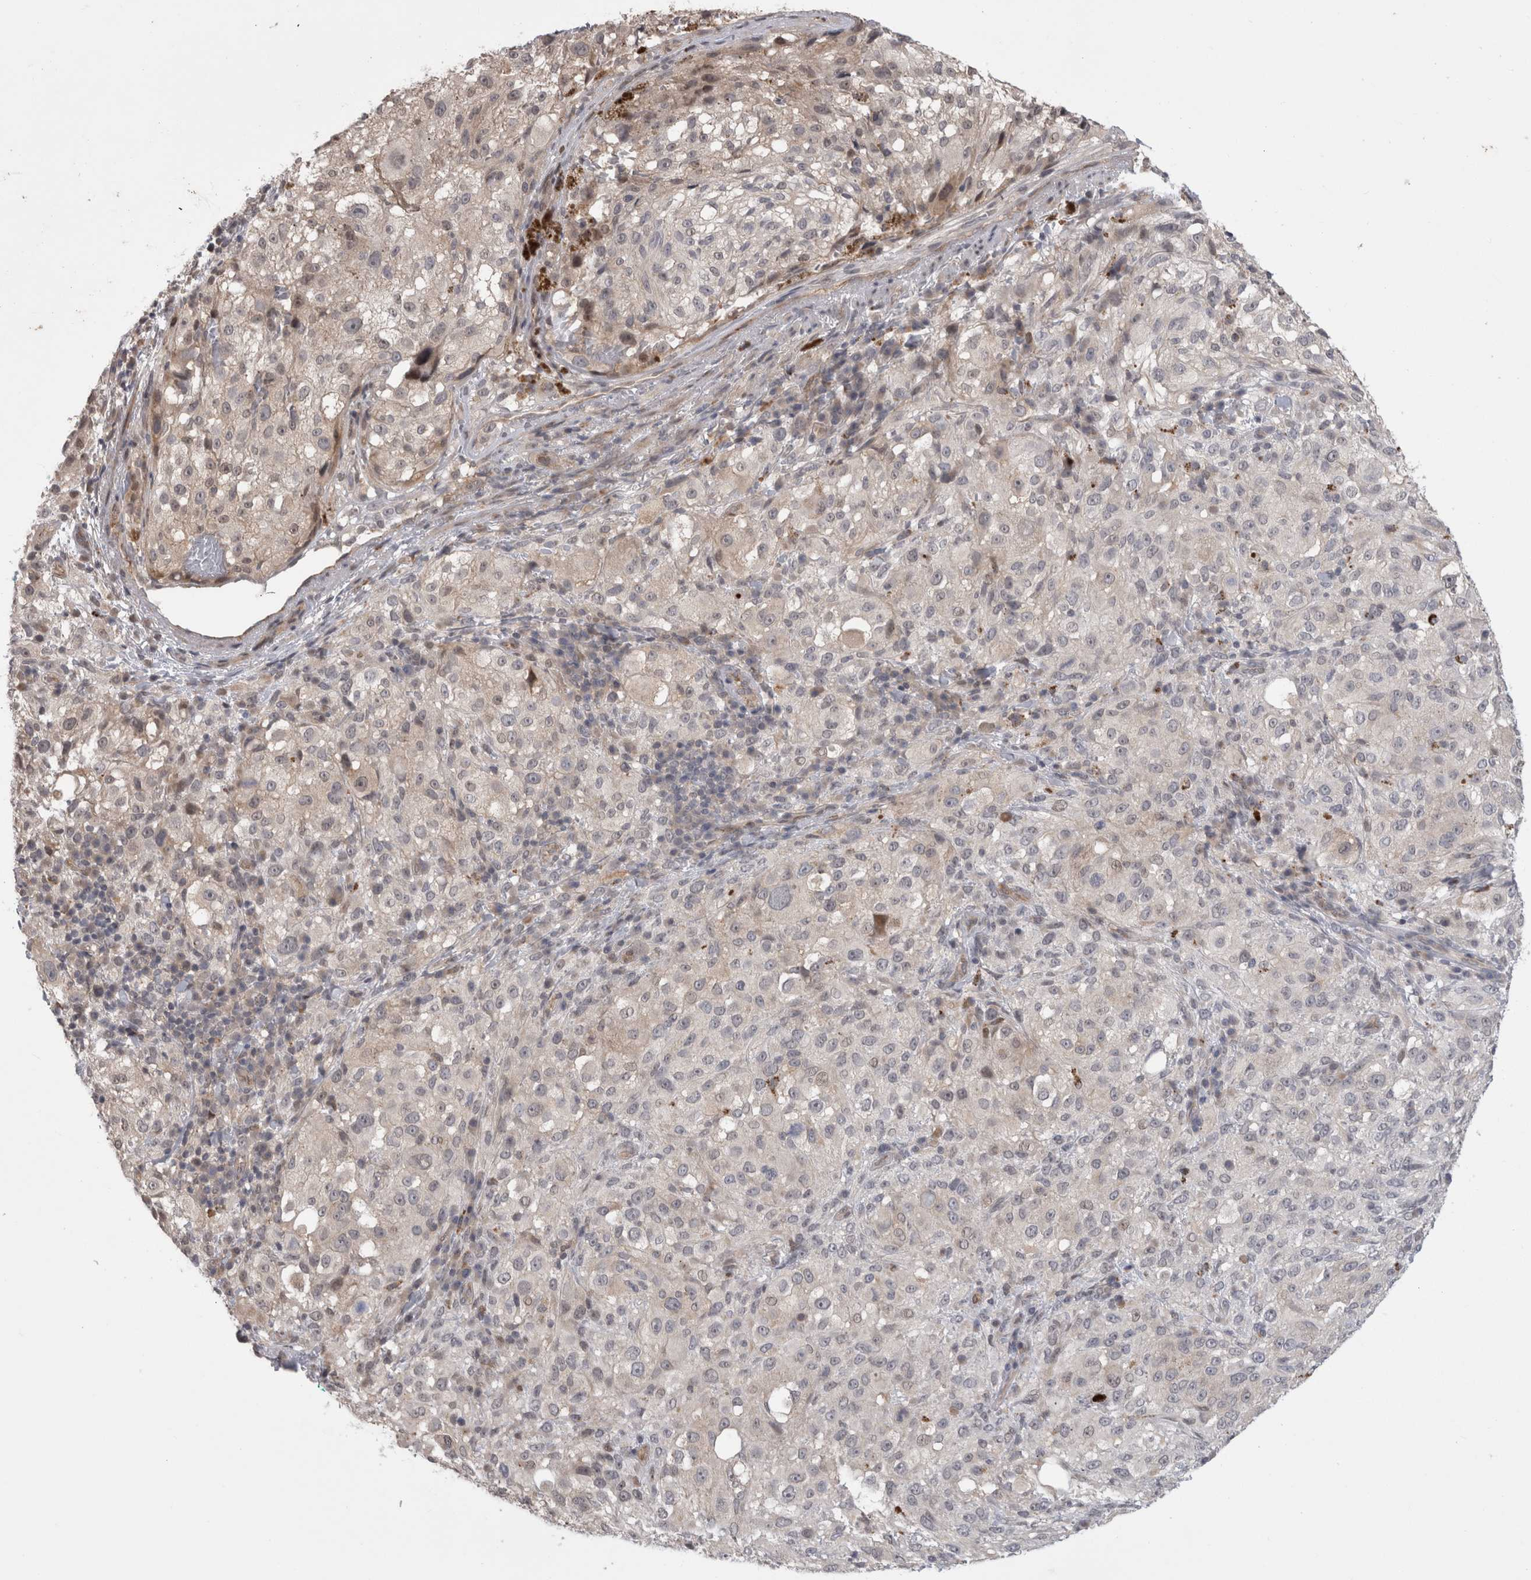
{"staining": {"intensity": "negative", "quantity": "none", "location": "none"}, "tissue": "melanoma", "cell_type": "Tumor cells", "image_type": "cancer", "snomed": [{"axis": "morphology", "description": "Necrosis, NOS"}, {"axis": "morphology", "description": "Malignant melanoma, NOS"}, {"axis": "topography", "description": "Skin"}], "caption": "Tumor cells show no significant expression in melanoma.", "gene": "MTBP", "patient": {"sex": "female", "age": 87}}